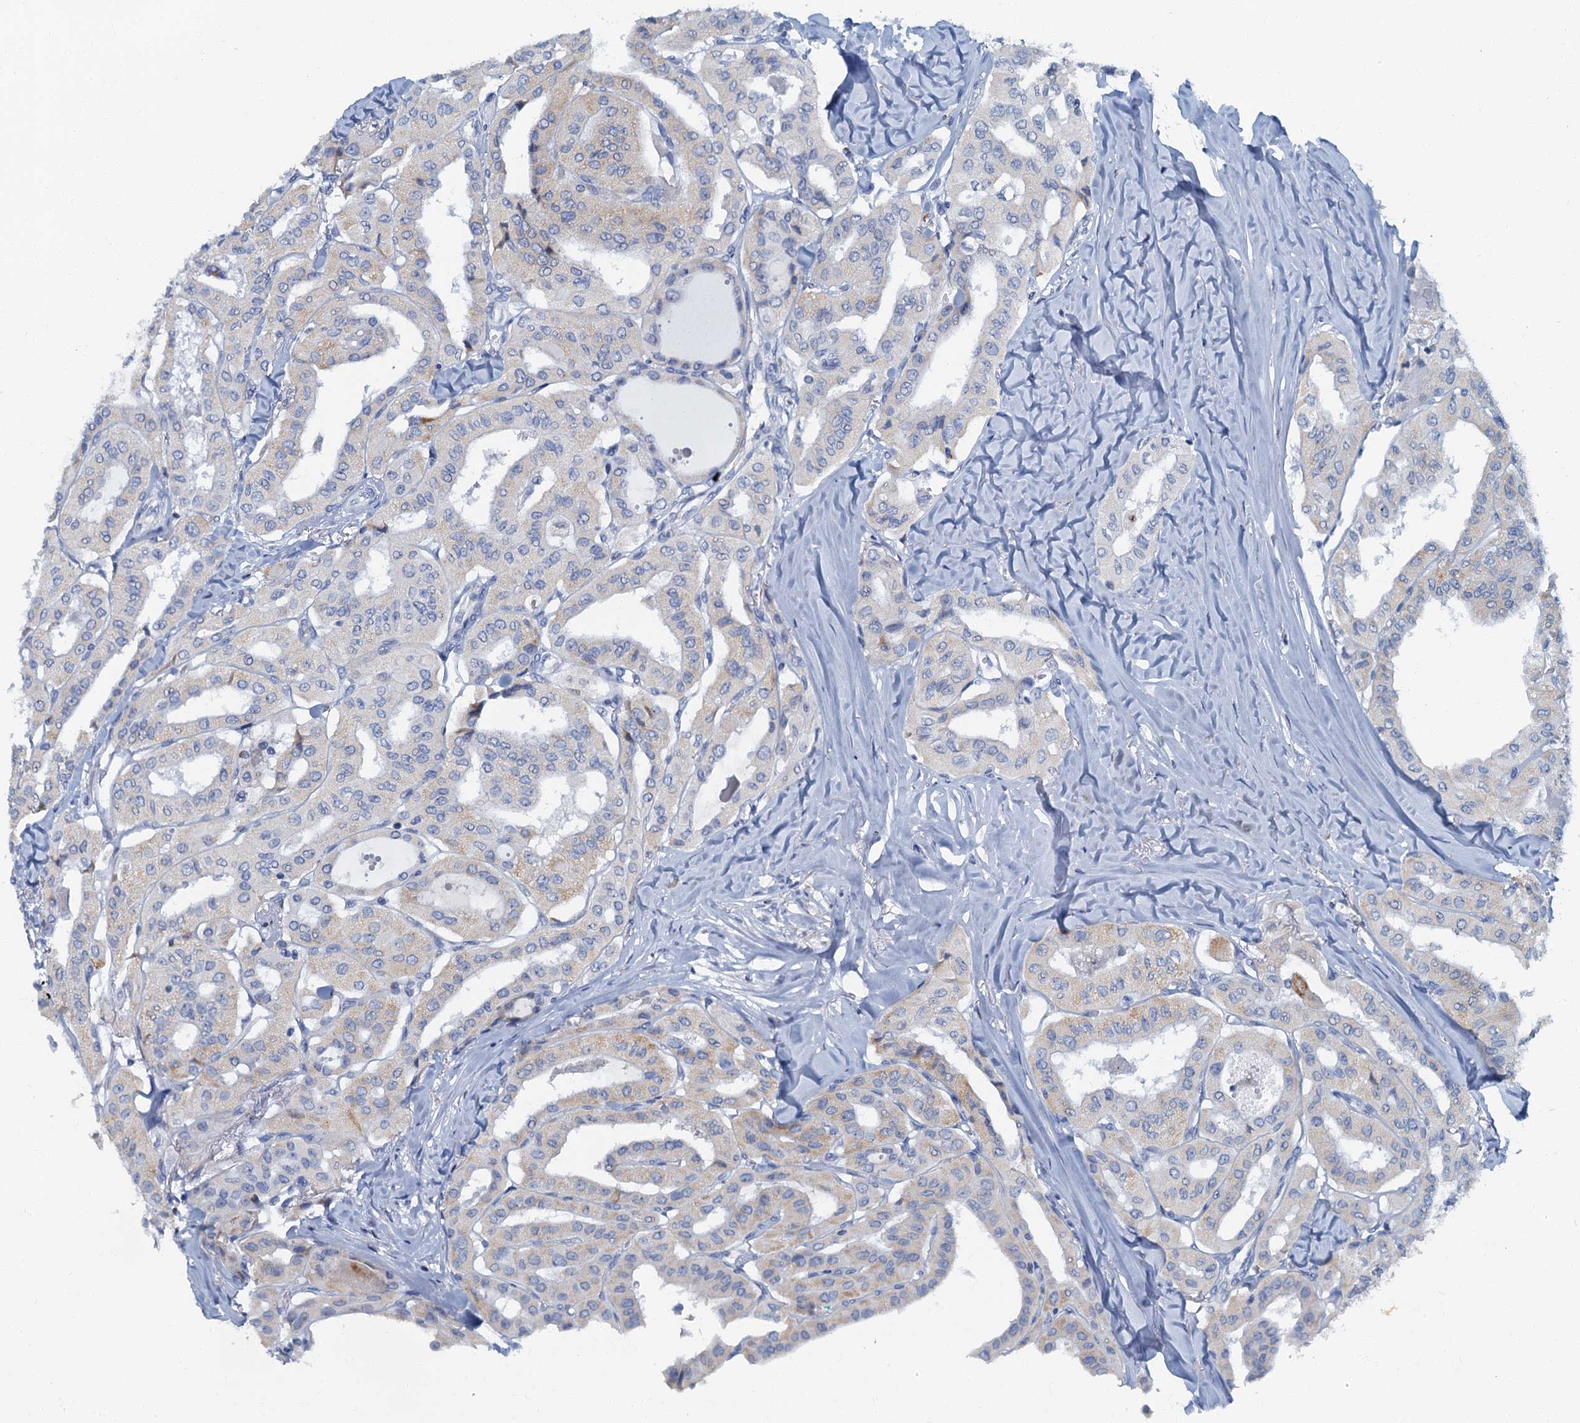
{"staining": {"intensity": "weak", "quantity": "<25%", "location": "cytoplasmic/membranous"}, "tissue": "thyroid cancer", "cell_type": "Tumor cells", "image_type": "cancer", "snomed": [{"axis": "morphology", "description": "Papillary adenocarcinoma, NOS"}, {"axis": "topography", "description": "Thyroid gland"}], "caption": "Tumor cells show no significant protein expression in thyroid papillary adenocarcinoma. Brightfield microscopy of immunohistochemistry stained with DAB (3,3'-diaminobenzidine) (brown) and hematoxylin (blue), captured at high magnification.", "gene": "LYPD3", "patient": {"sex": "female", "age": 59}}